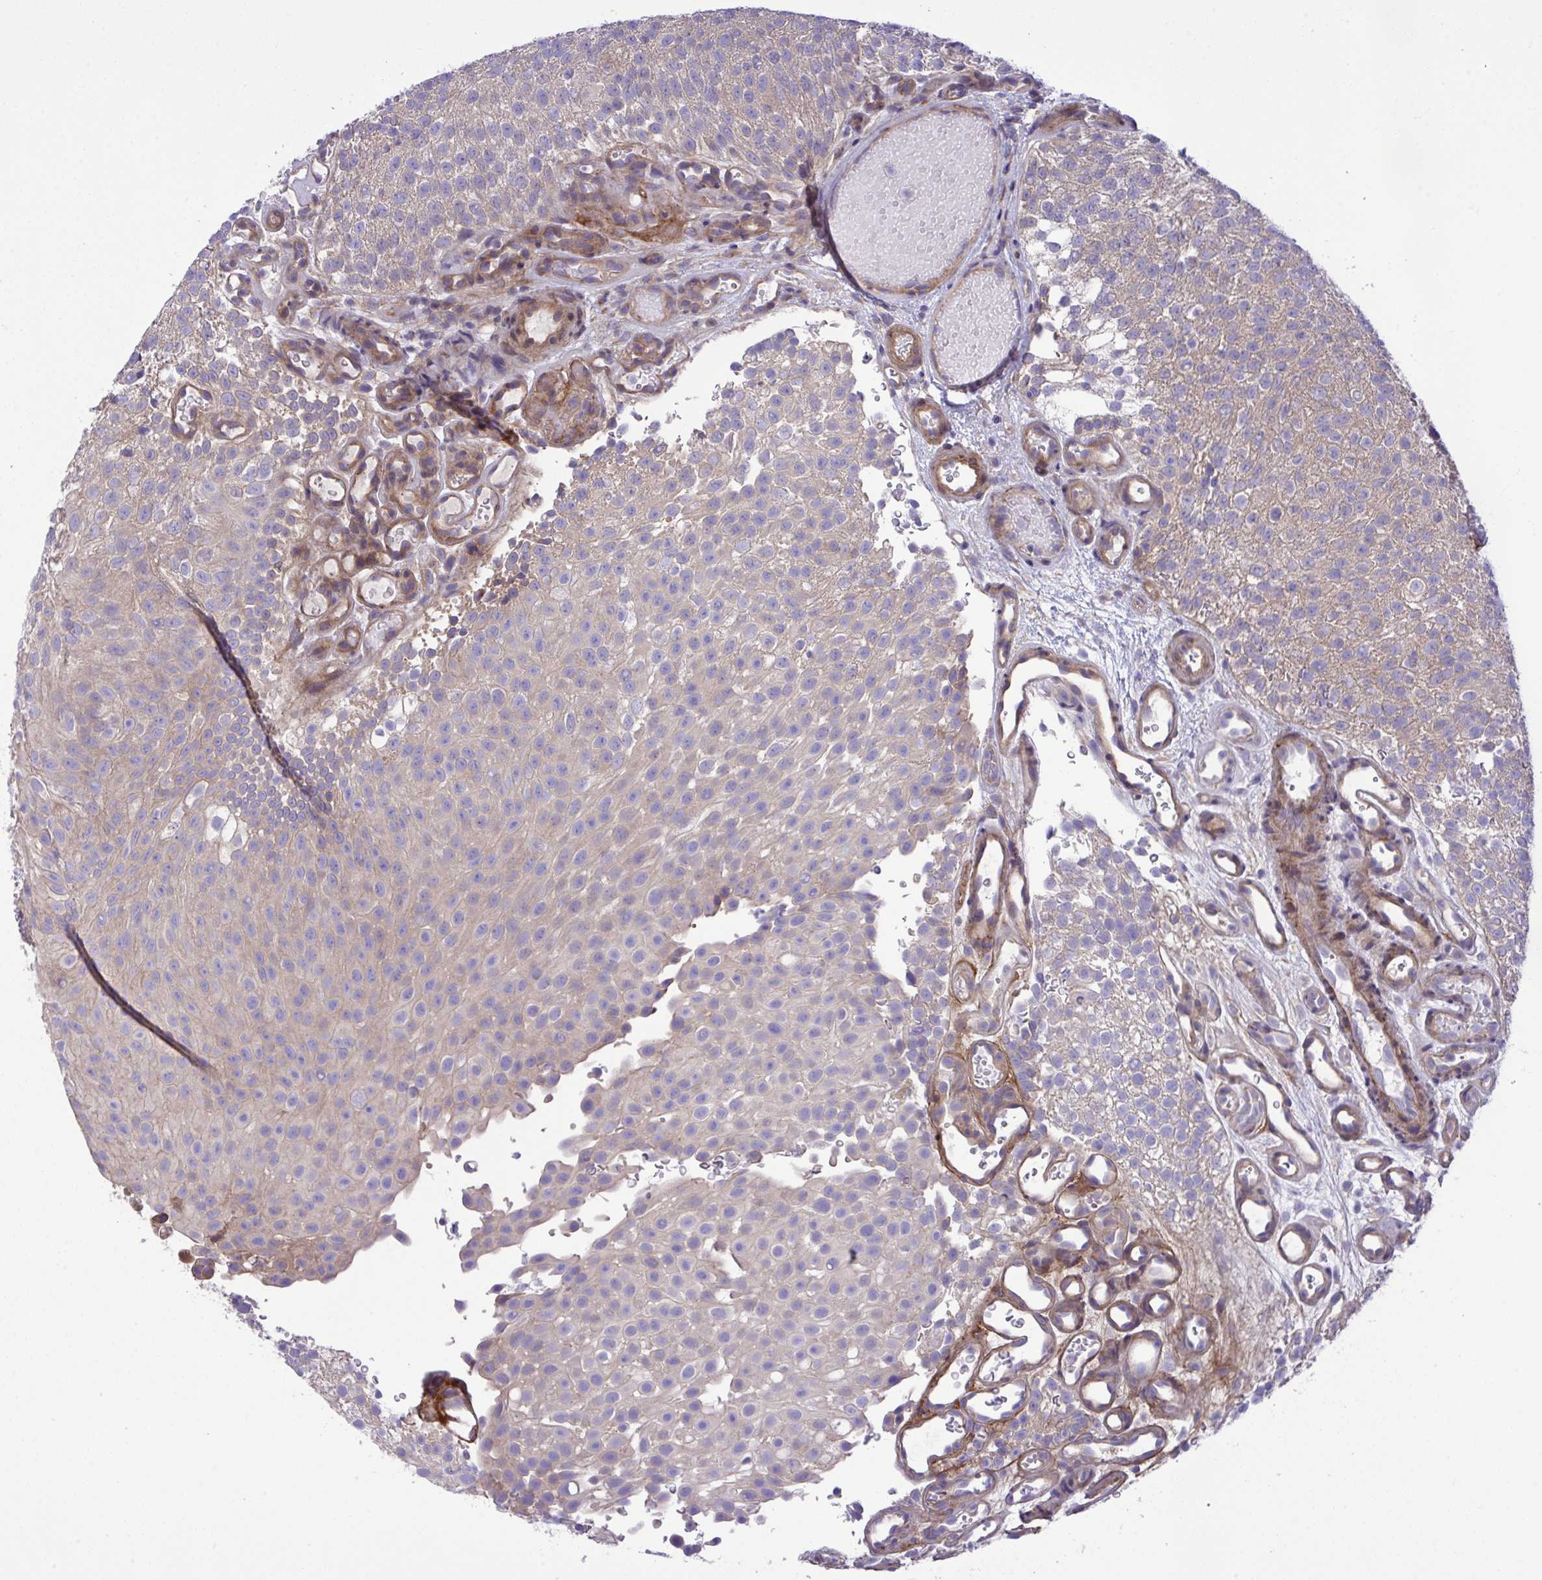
{"staining": {"intensity": "weak", "quantity": "25%-75%", "location": "cytoplasmic/membranous"}, "tissue": "urothelial cancer", "cell_type": "Tumor cells", "image_type": "cancer", "snomed": [{"axis": "morphology", "description": "Urothelial carcinoma, Low grade"}, {"axis": "topography", "description": "Urinary bladder"}], "caption": "Urothelial cancer was stained to show a protein in brown. There is low levels of weak cytoplasmic/membranous expression in about 25%-75% of tumor cells. The staining was performed using DAB (3,3'-diaminobenzidine) to visualize the protein expression in brown, while the nuclei were stained in blue with hematoxylin (Magnification: 20x).", "gene": "GRB14", "patient": {"sex": "male", "age": 78}}